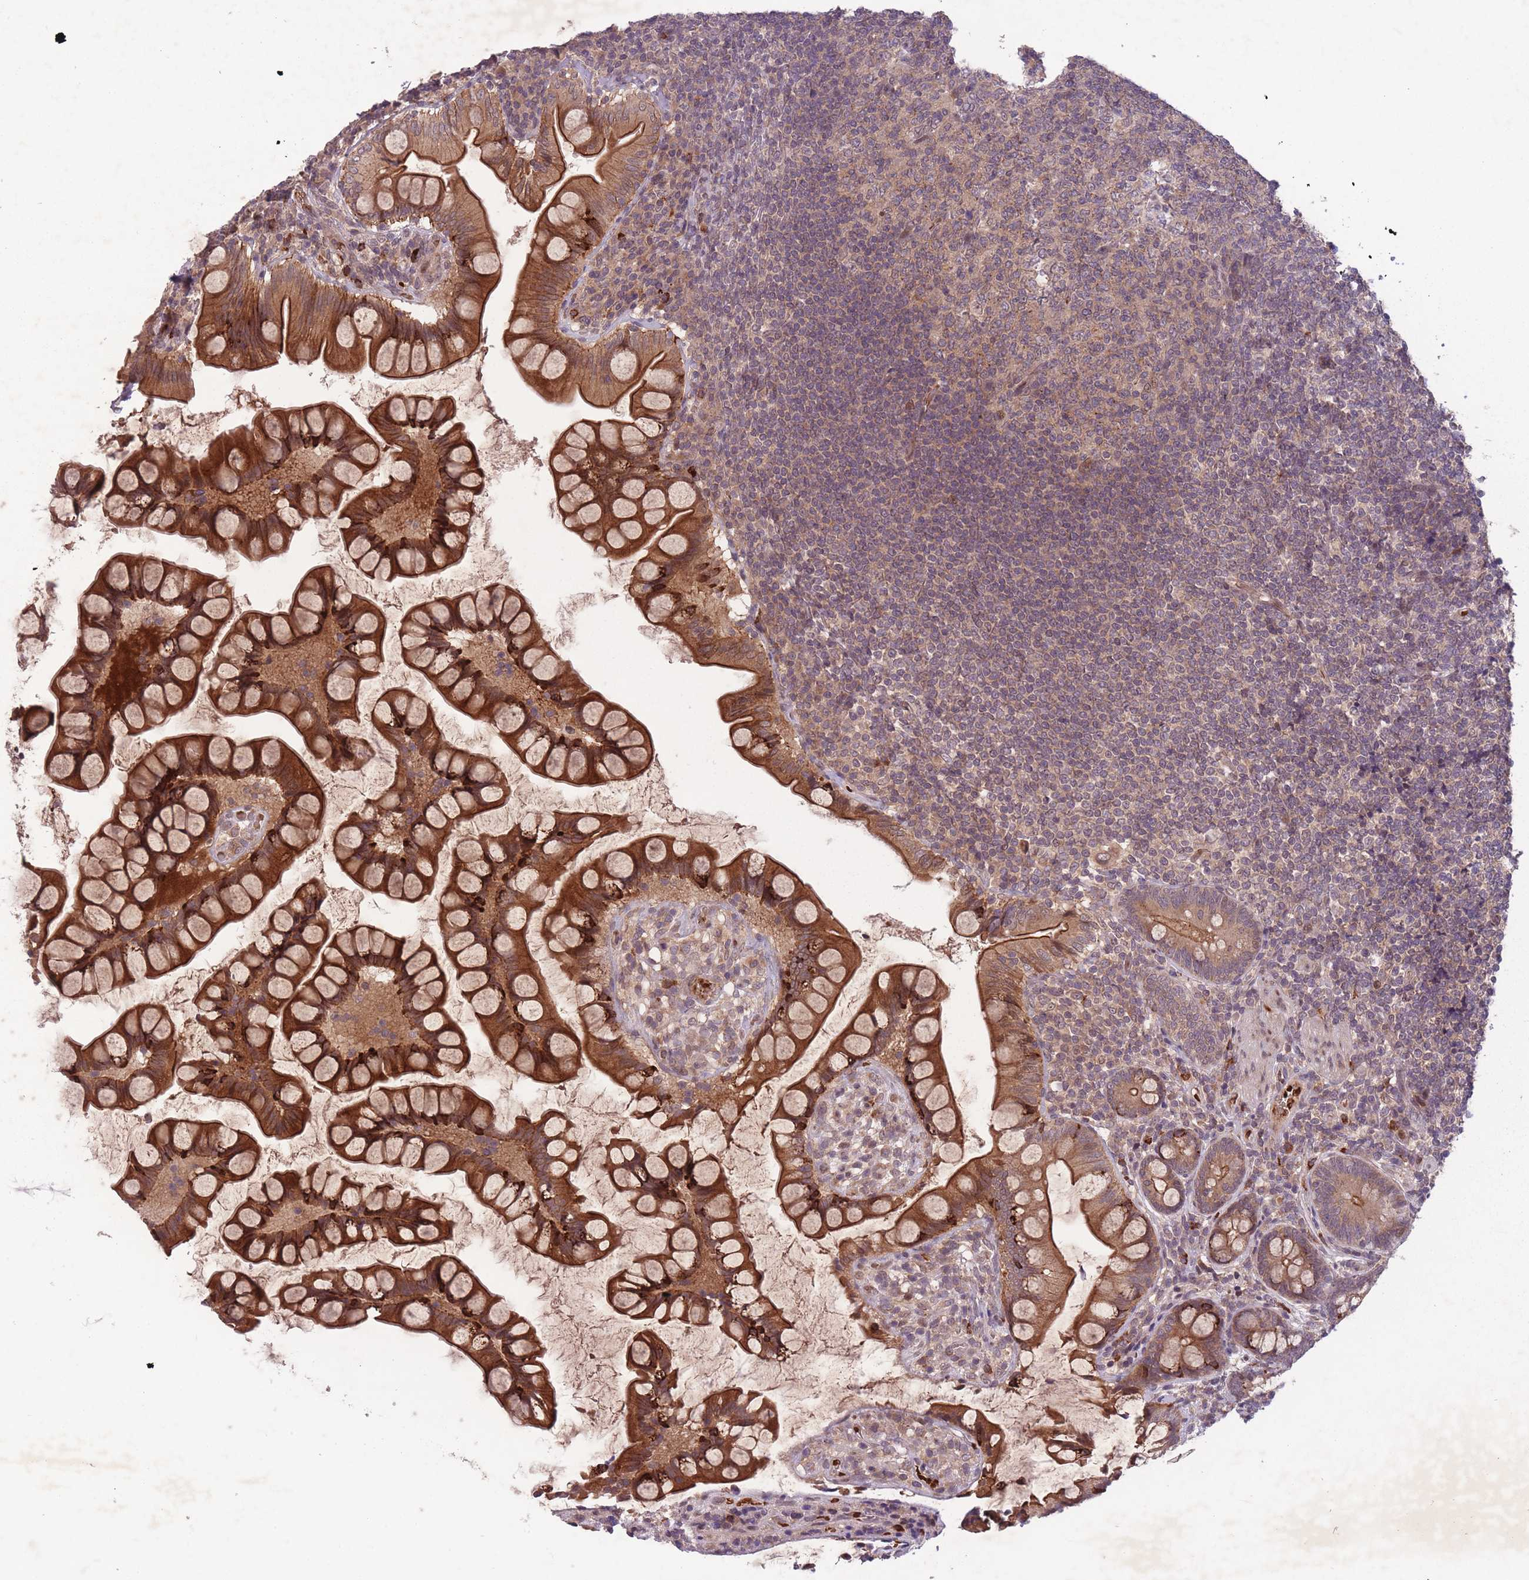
{"staining": {"intensity": "strong", "quantity": ">75%", "location": "cytoplasmic/membranous"}, "tissue": "small intestine", "cell_type": "Glandular cells", "image_type": "normal", "snomed": [{"axis": "morphology", "description": "Normal tissue, NOS"}, {"axis": "topography", "description": "Small intestine"}], "caption": "Brown immunohistochemical staining in benign small intestine demonstrates strong cytoplasmic/membranous staining in approximately >75% of glandular cells.", "gene": "SECTM1", "patient": {"sex": "male", "age": 70}}